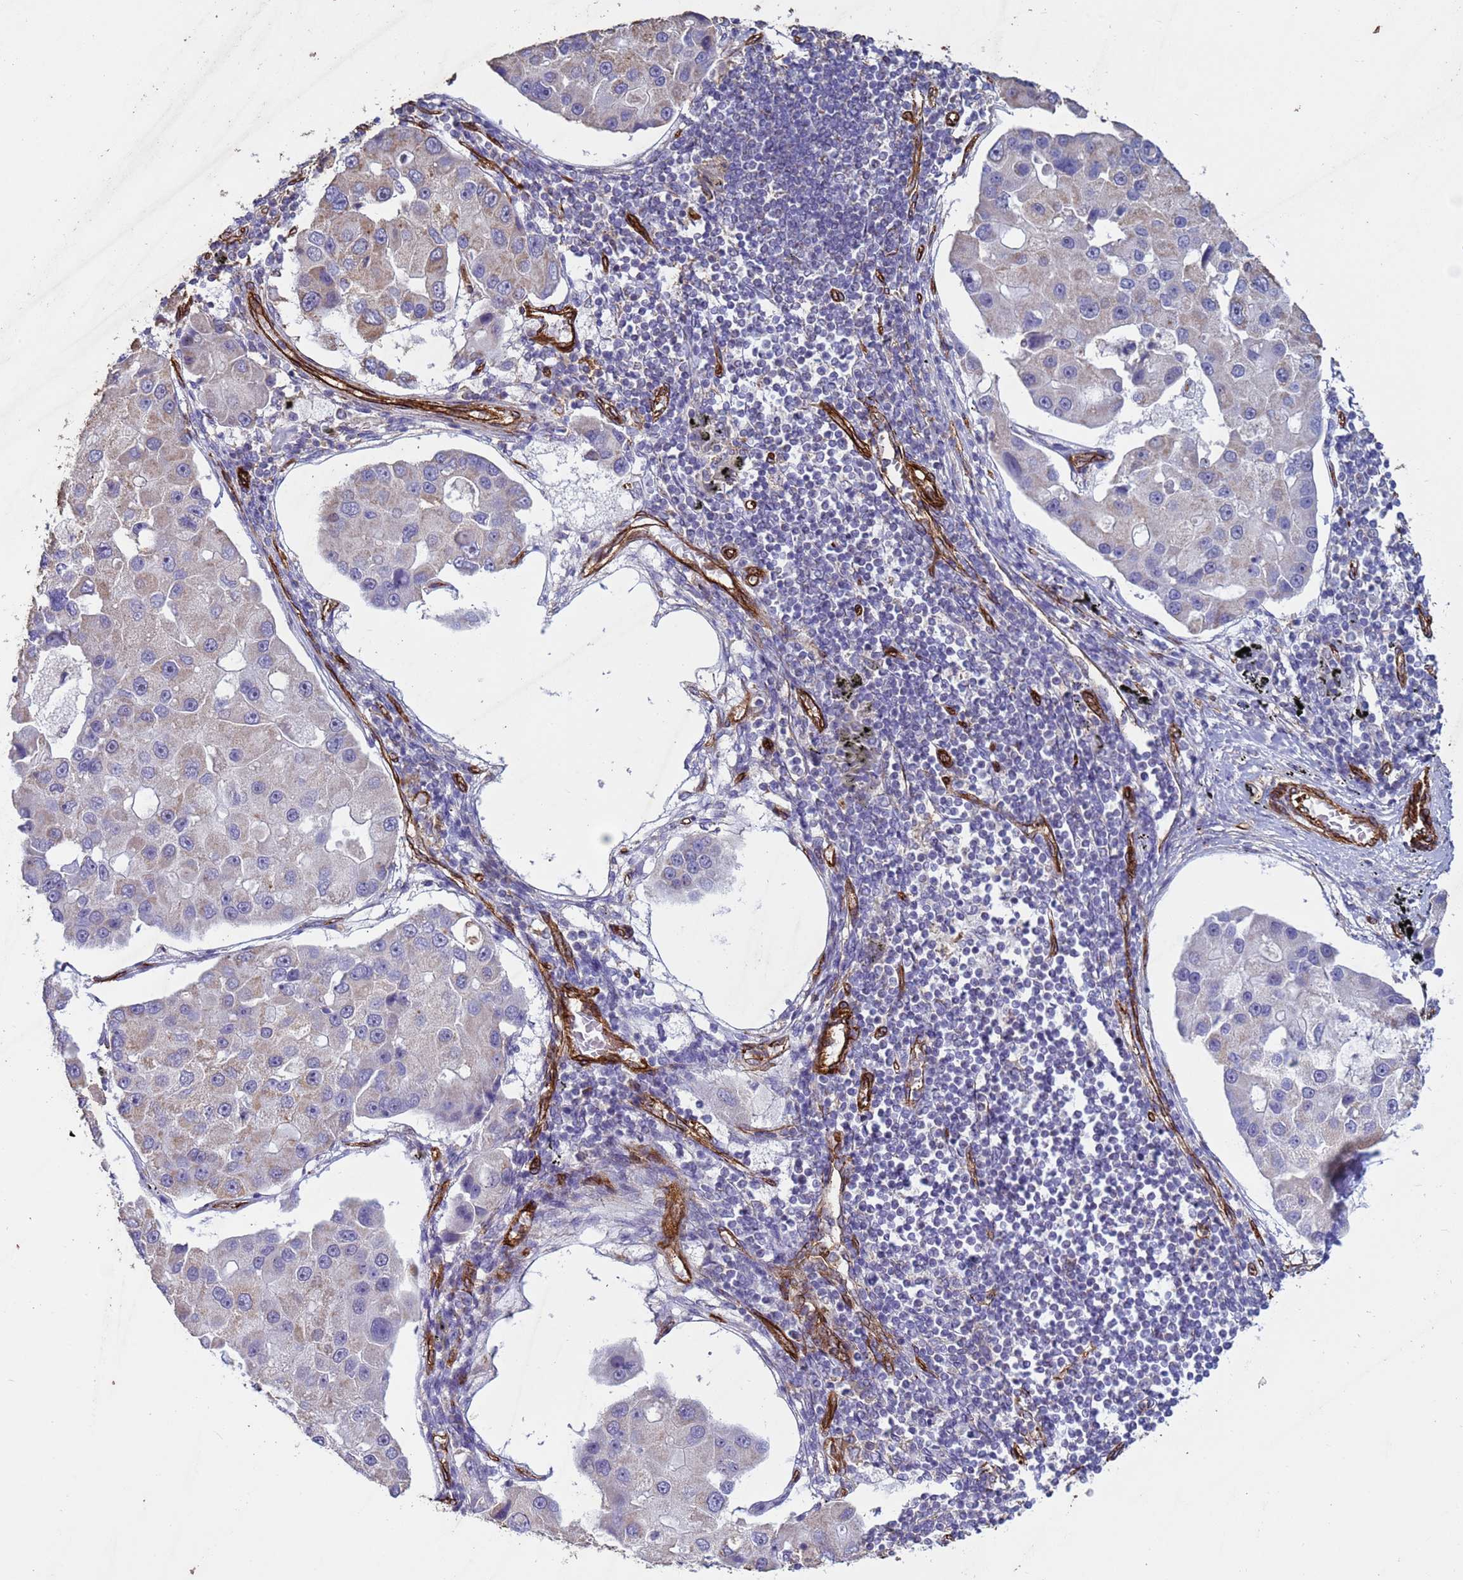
{"staining": {"intensity": "weak", "quantity": "25%-75%", "location": "cytoplasmic/membranous"}, "tissue": "lung cancer", "cell_type": "Tumor cells", "image_type": "cancer", "snomed": [{"axis": "morphology", "description": "Adenocarcinoma, NOS"}, {"axis": "topography", "description": "Lung"}], "caption": "A high-resolution micrograph shows immunohistochemistry staining of lung adenocarcinoma, which reveals weak cytoplasmic/membranous staining in about 25%-75% of tumor cells.", "gene": "GASK1A", "patient": {"sex": "female", "age": 54}}